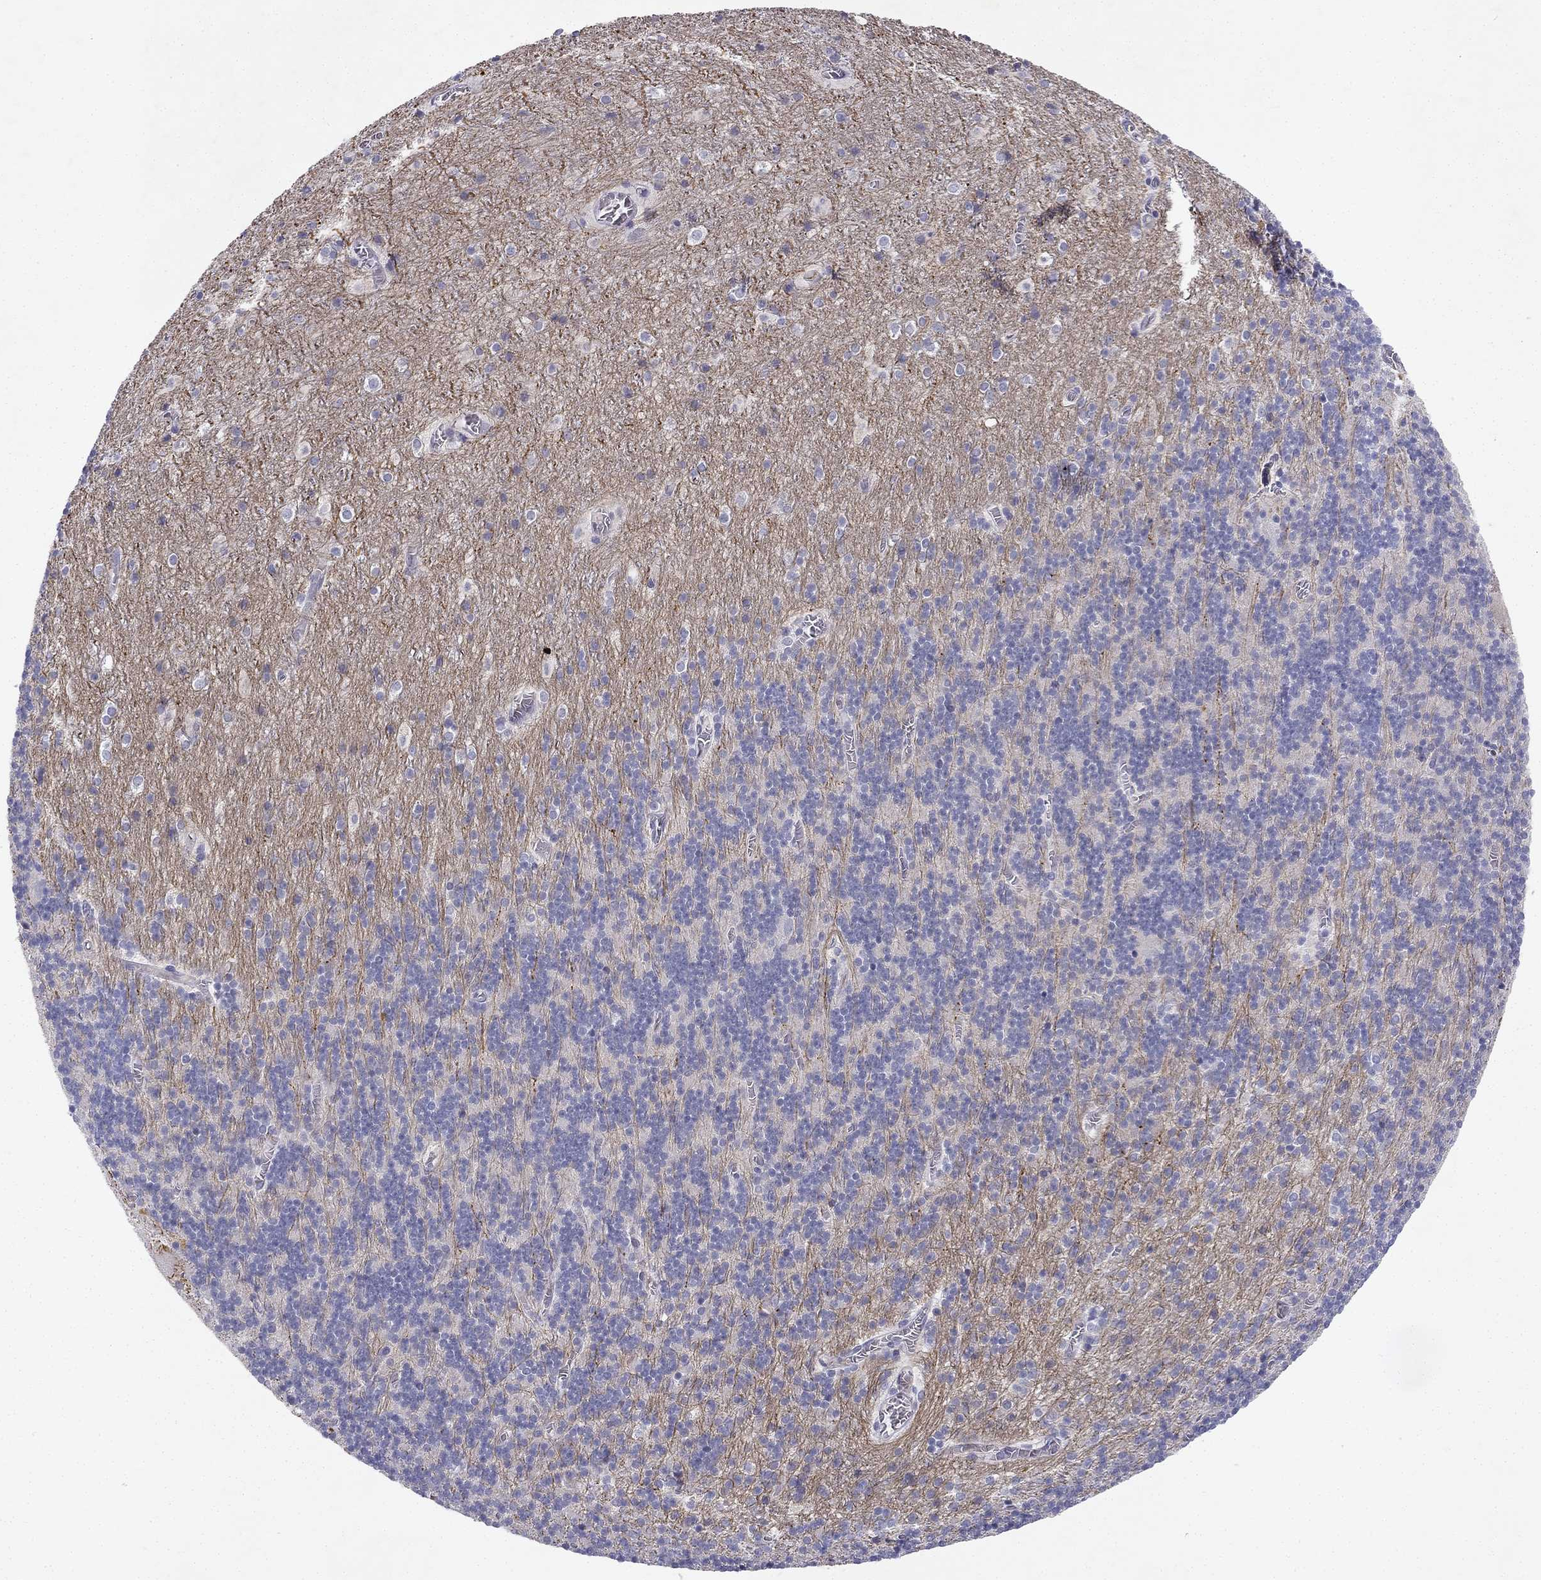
{"staining": {"intensity": "negative", "quantity": "none", "location": "none"}, "tissue": "cerebellum", "cell_type": "Cells in granular layer", "image_type": "normal", "snomed": [{"axis": "morphology", "description": "Normal tissue, NOS"}, {"axis": "topography", "description": "Cerebellum"}], "caption": "Cells in granular layer are negative for brown protein staining in normal cerebellum.", "gene": "SLC6A4", "patient": {"sex": "male", "age": 70}}